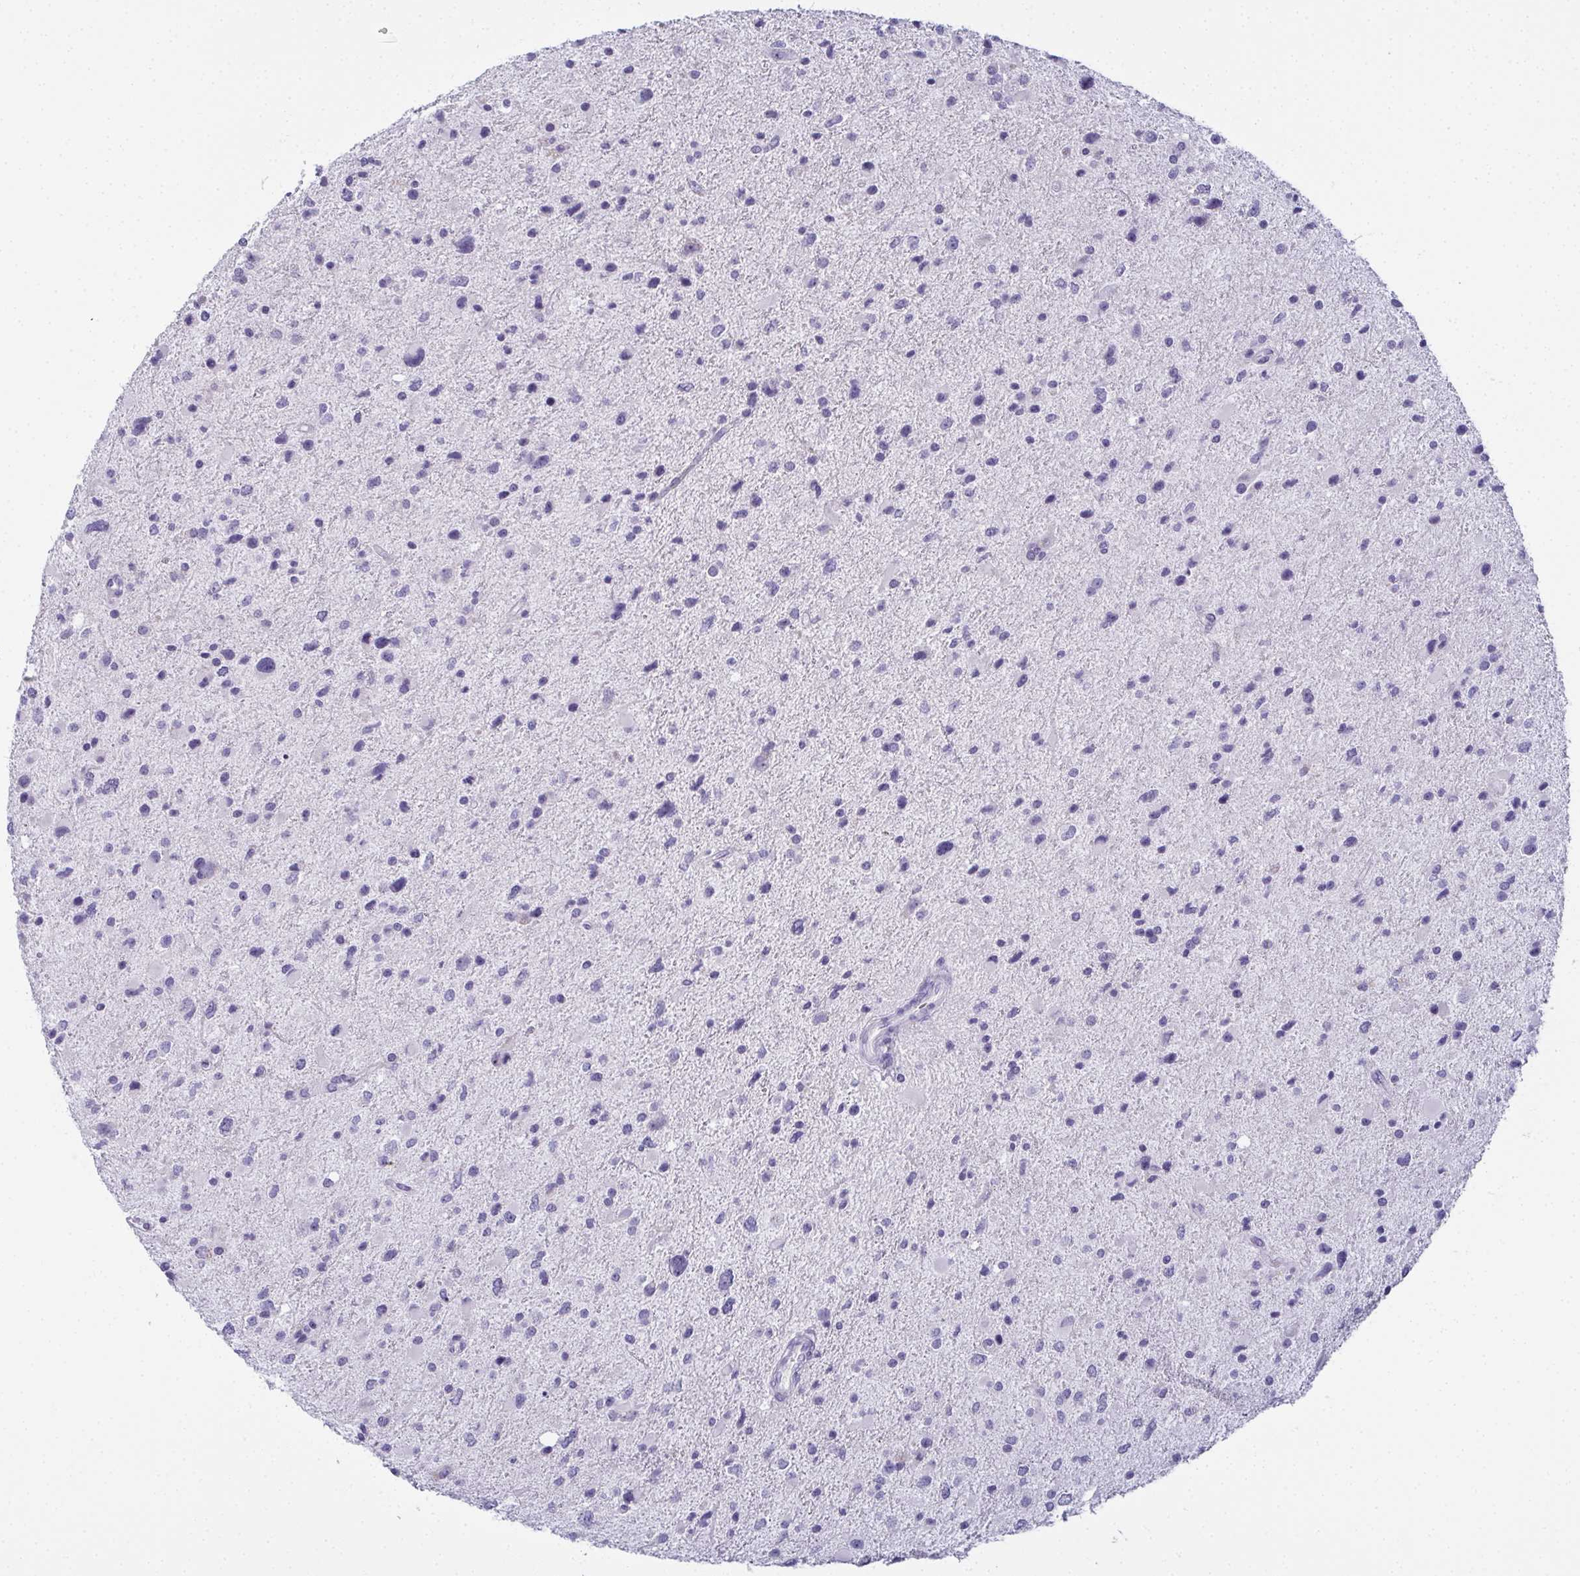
{"staining": {"intensity": "negative", "quantity": "none", "location": "none"}, "tissue": "glioma", "cell_type": "Tumor cells", "image_type": "cancer", "snomed": [{"axis": "morphology", "description": "Glioma, malignant, Low grade"}, {"axis": "topography", "description": "Brain"}], "caption": "An image of malignant low-grade glioma stained for a protein reveals no brown staining in tumor cells.", "gene": "SLC36A2", "patient": {"sex": "female", "age": 32}}